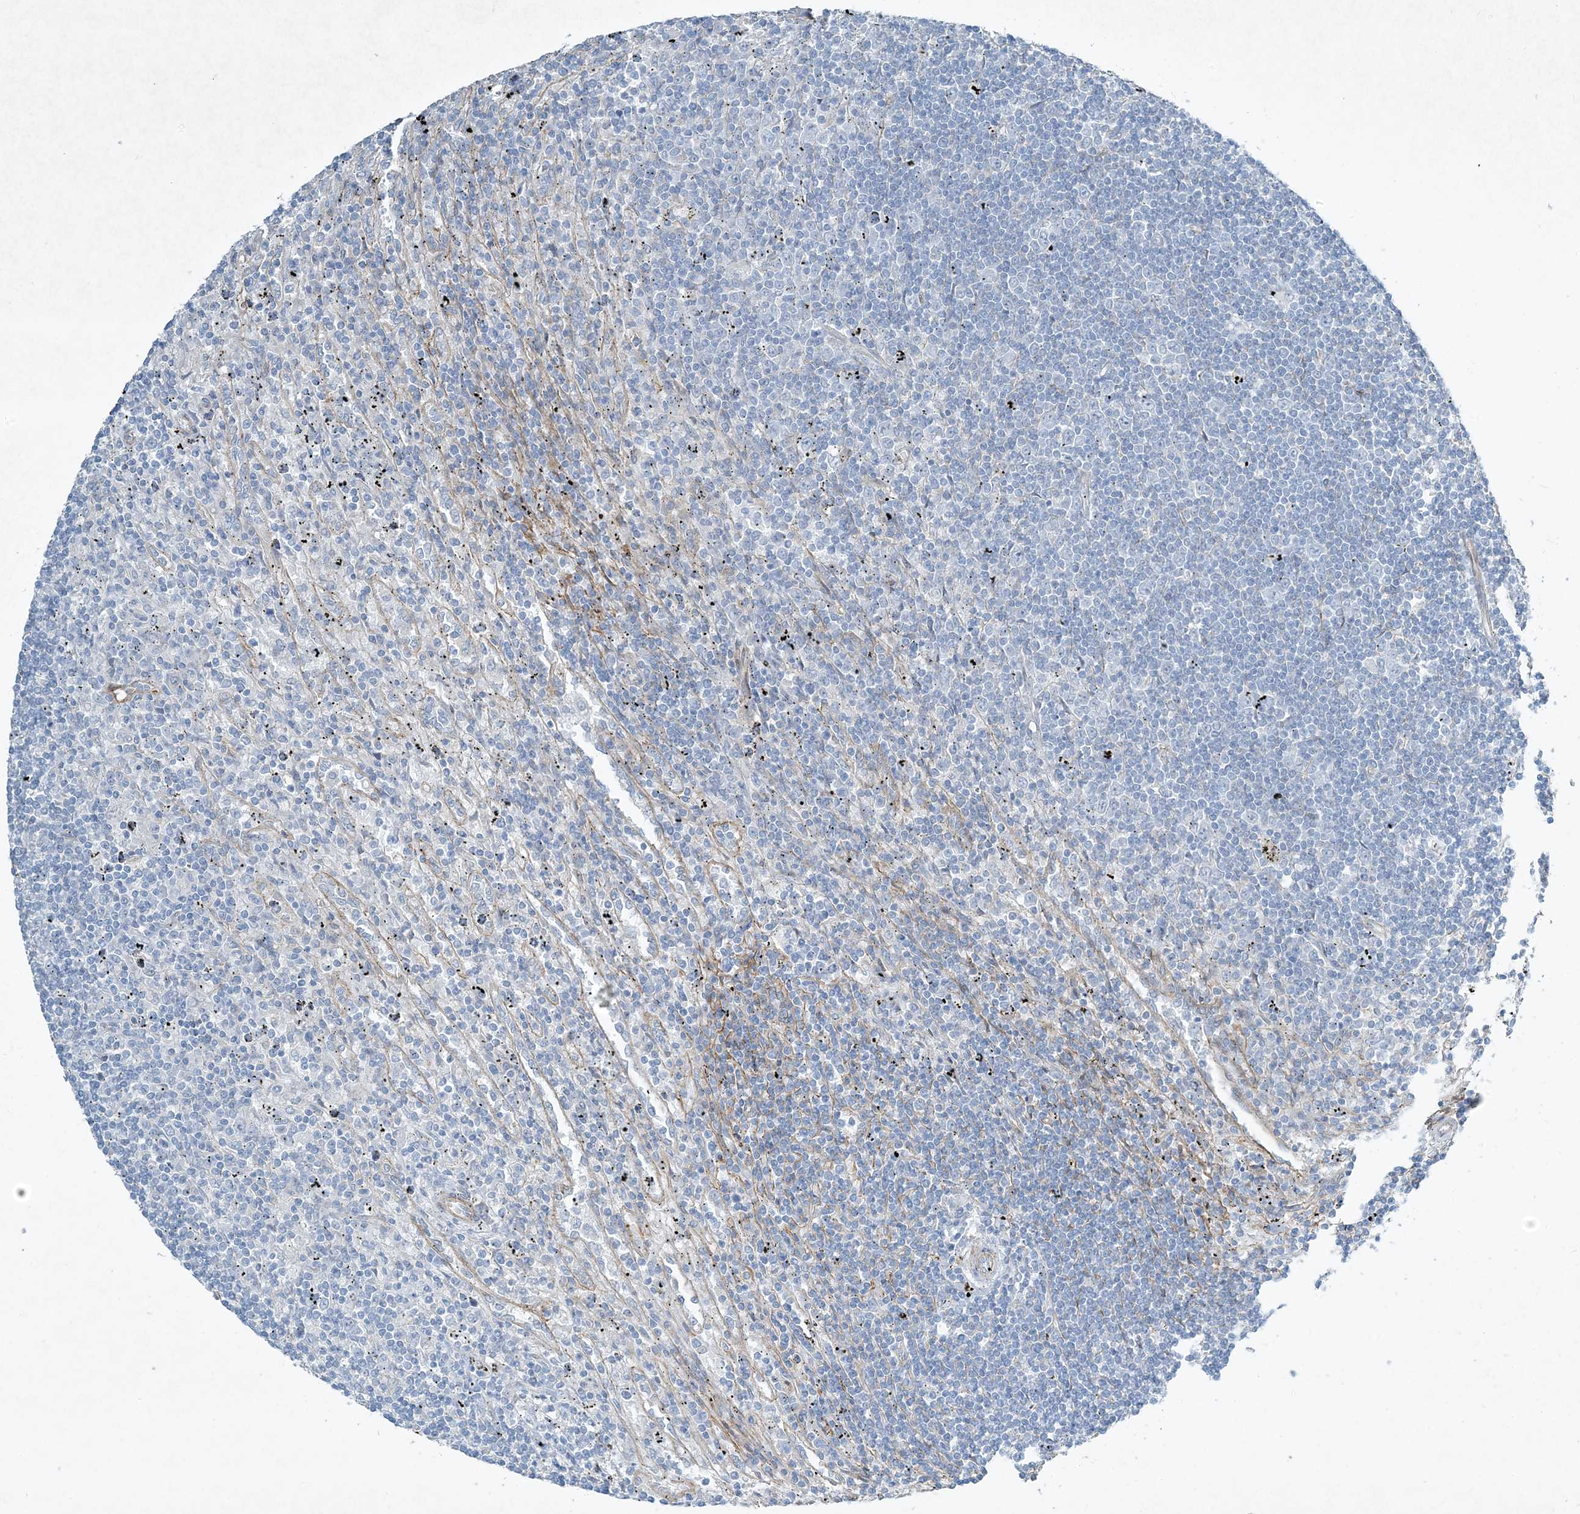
{"staining": {"intensity": "negative", "quantity": "none", "location": "none"}, "tissue": "lymphoma", "cell_type": "Tumor cells", "image_type": "cancer", "snomed": [{"axis": "morphology", "description": "Malignant lymphoma, non-Hodgkin's type, Low grade"}, {"axis": "topography", "description": "Spleen"}], "caption": "Immunohistochemical staining of human malignant lymphoma, non-Hodgkin's type (low-grade) exhibits no significant staining in tumor cells.", "gene": "PGM5", "patient": {"sex": "male", "age": 76}}